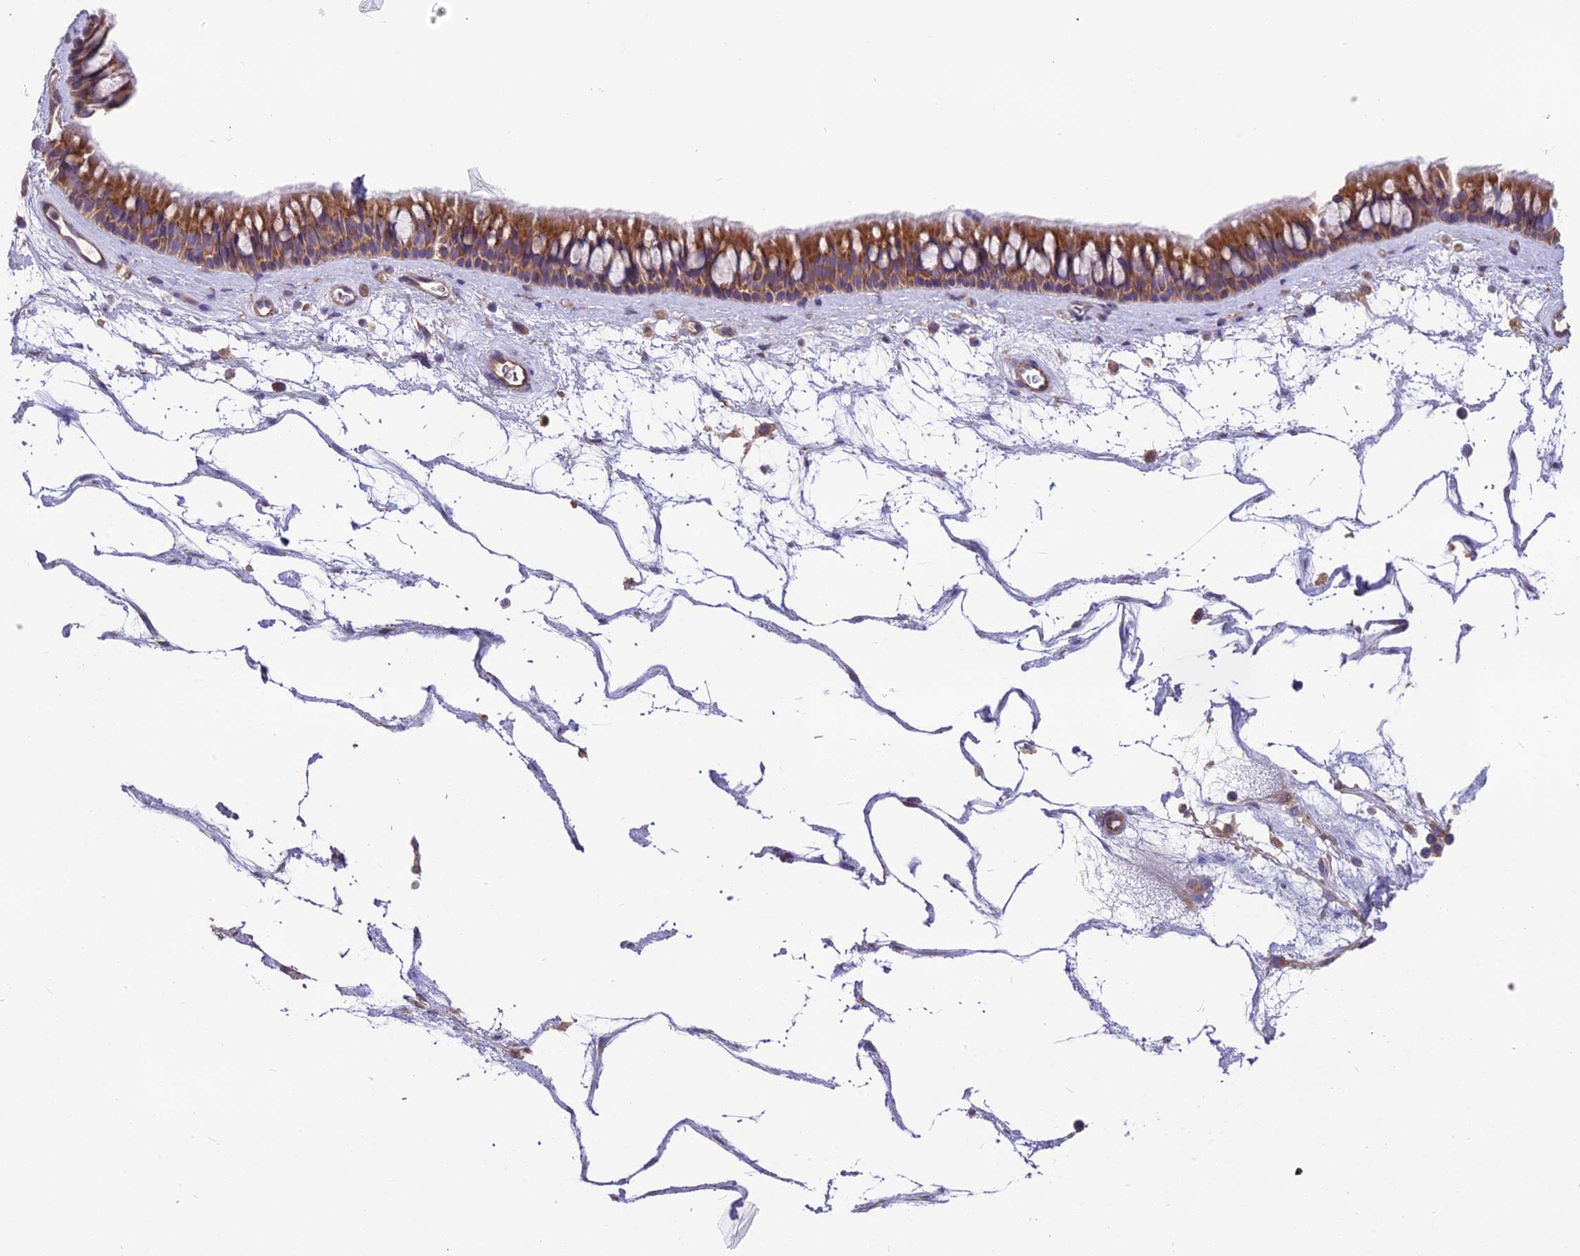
{"staining": {"intensity": "moderate", "quantity": ">75%", "location": "cytoplasmic/membranous"}, "tissue": "nasopharynx", "cell_type": "Respiratory epithelial cells", "image_type": "normal", "snomed": [{"axis": "morphology", "description": "Normal tissue, NOS"}, {"axis": "topography", "description": "Nasopharynx"}], "caption": "Protein positivity by IHC demonstrates moderate cytoplasmic/membranous positivity in about >75% of respiratory epithelial cells in benign nasopharynx.", "gene": "BLOC1S4", "patient": {"sex": "male", "age": 64}}